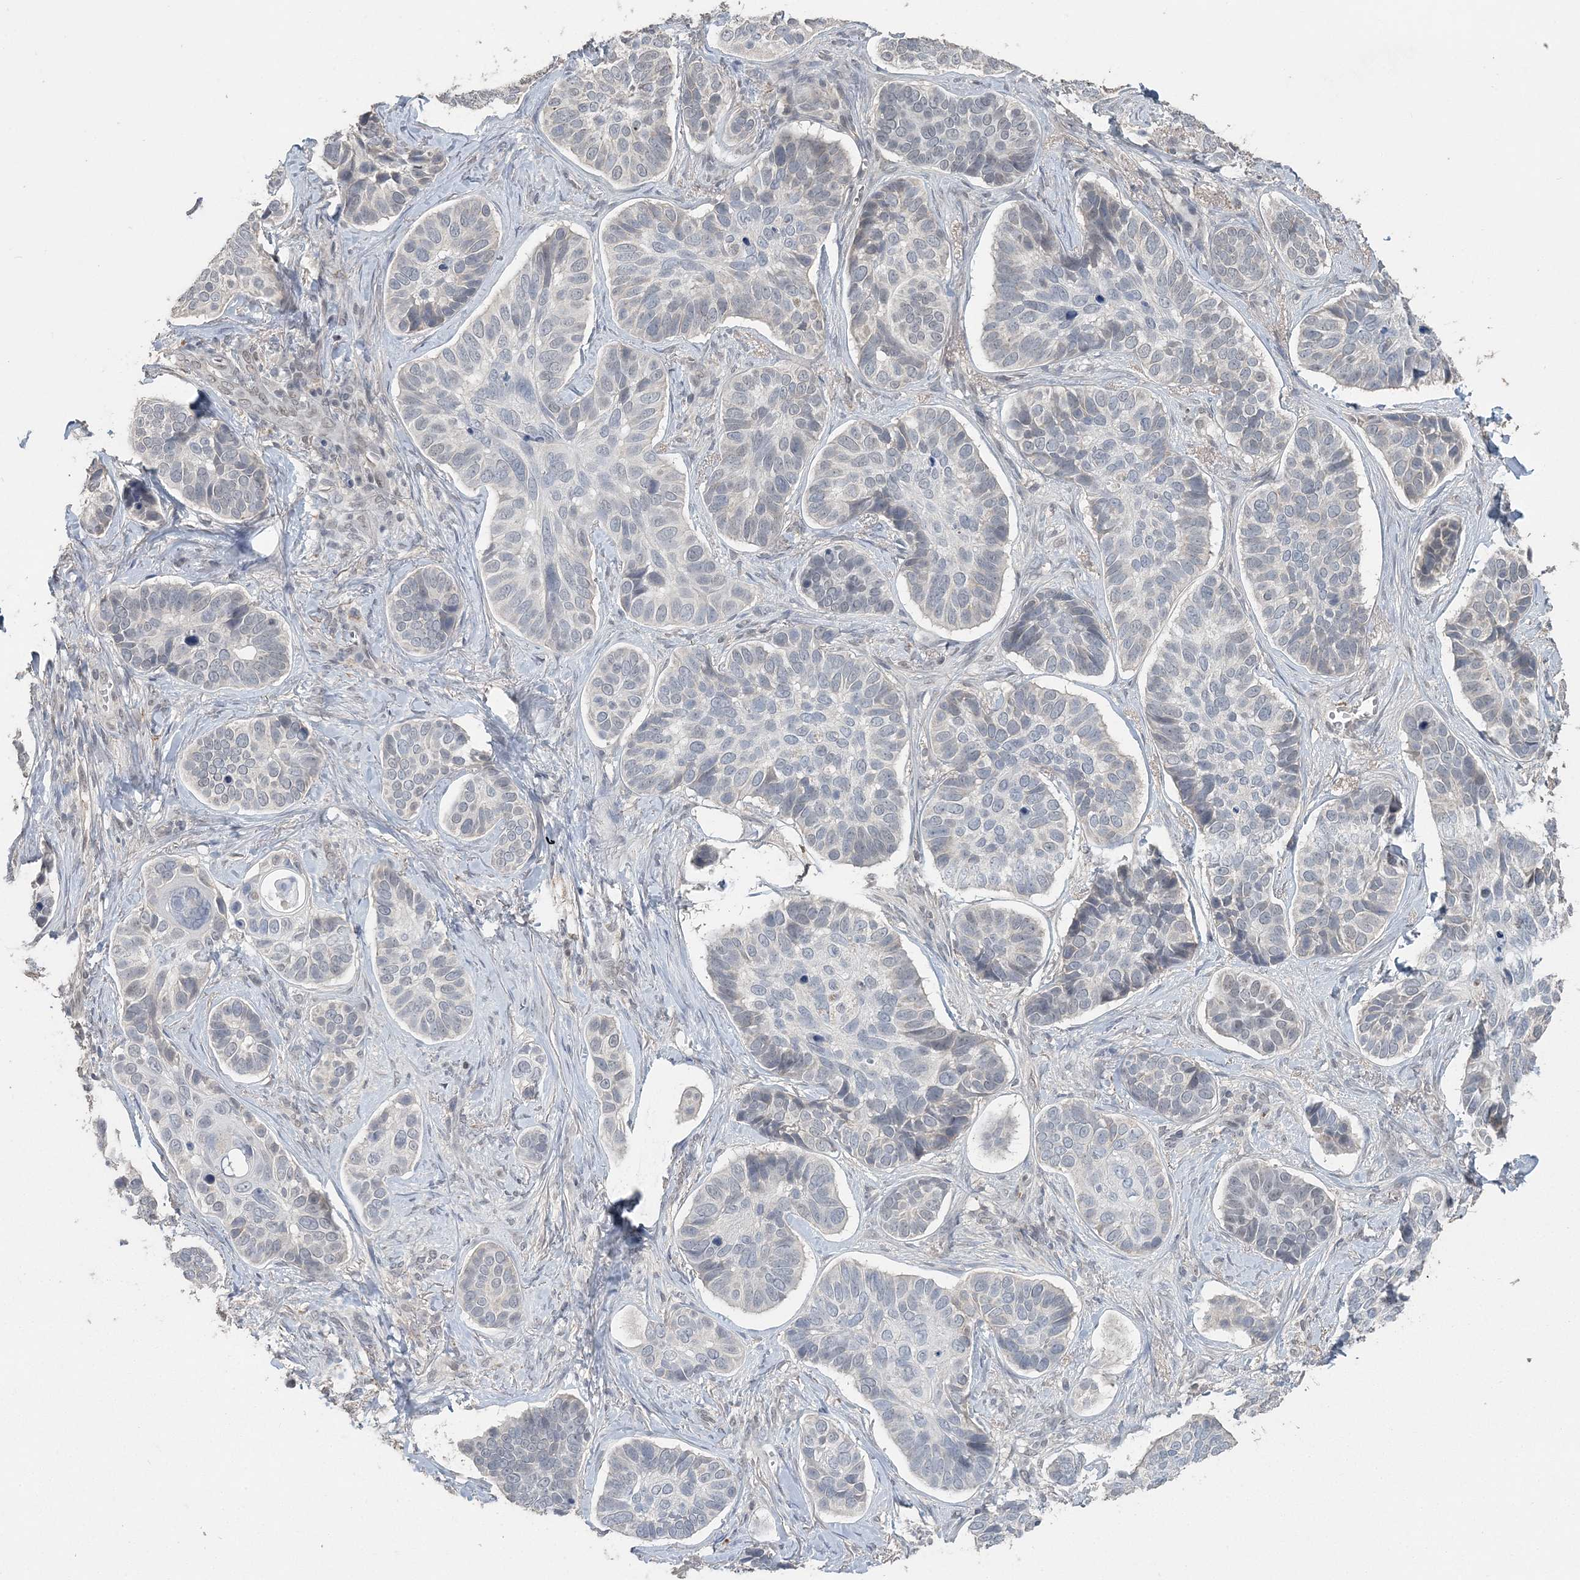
{"staining": {"intensity": "negative", "quantity": "none", "location": "none"}, "tissue": "skin cancer", "cell_type": "Tumor cells", "image_type": "cancer", "snomed": [{"axis": "morphology", "description": "Basal cell carcinoma"}, {"axis": "topography", "description": "Skin"}], "caption": "DAB (3,3'-diaminobenzidine) immunohistochemical staining of skin basal cell carcinoma exhibits no significant expression in tumor cells. (Brightfield microscopy of DAB immunohistochemistry at high magnification).", "gene": "UIMC1", "patient": {"sex": "male", "age": 62}}